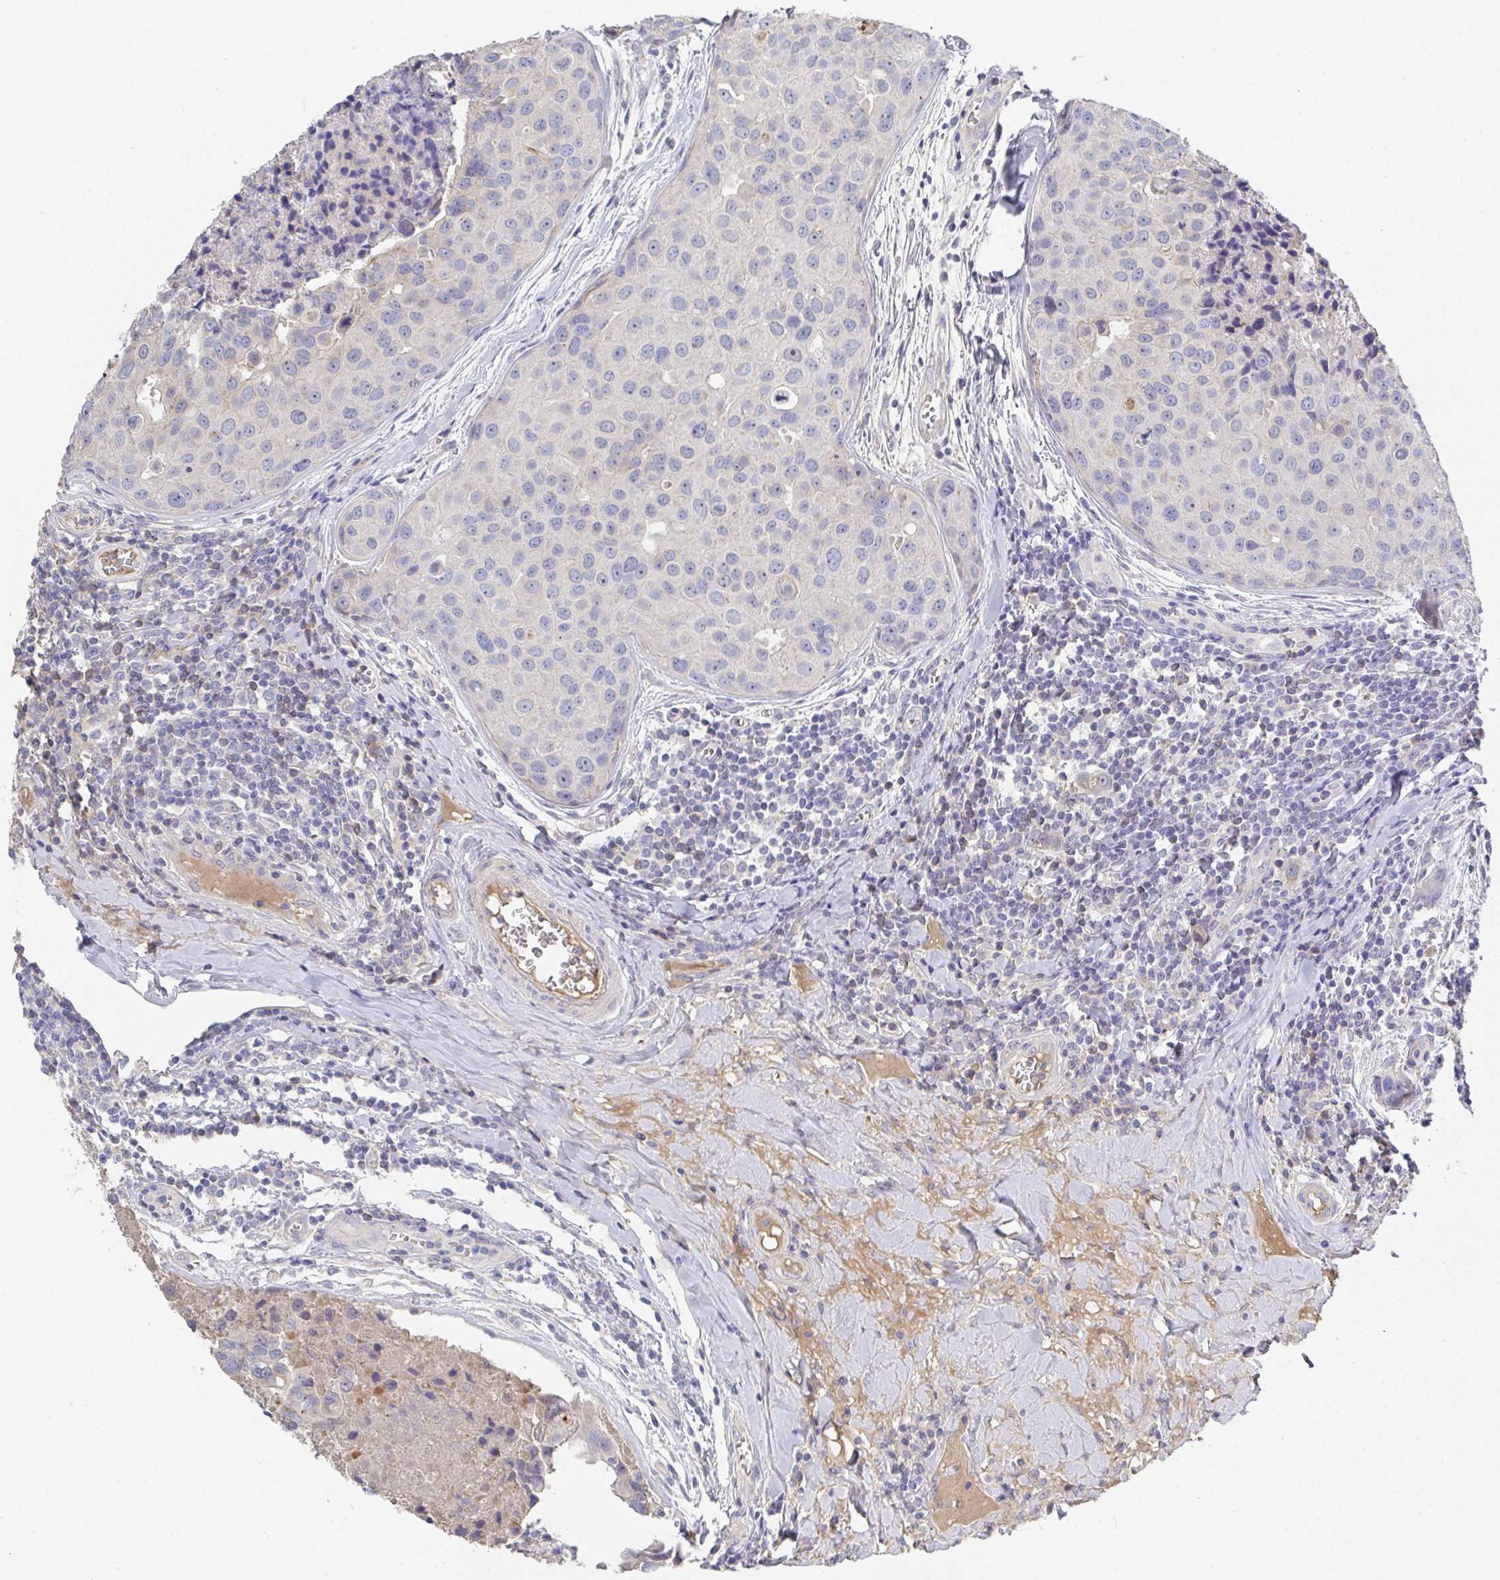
{"staining": {"intensity": "negative", "quantity": "none", "location": "none"}, "tissue": "breast cancer", "cell_type": "Tumor cells", "image_type": "cancer", "snomed": [{"axis": "morphology", "description": "Duct carcinoma"}, {"axis": "topography", "description": "Breast"}], "caption": "The photomicrograph displays no staining of tumor cells in breast cancer (infiltrating ductal carcinoma). Nuclei are stained in blue.", "gene": "ANO5", "patient": {"sex": "female", "age": 24}}